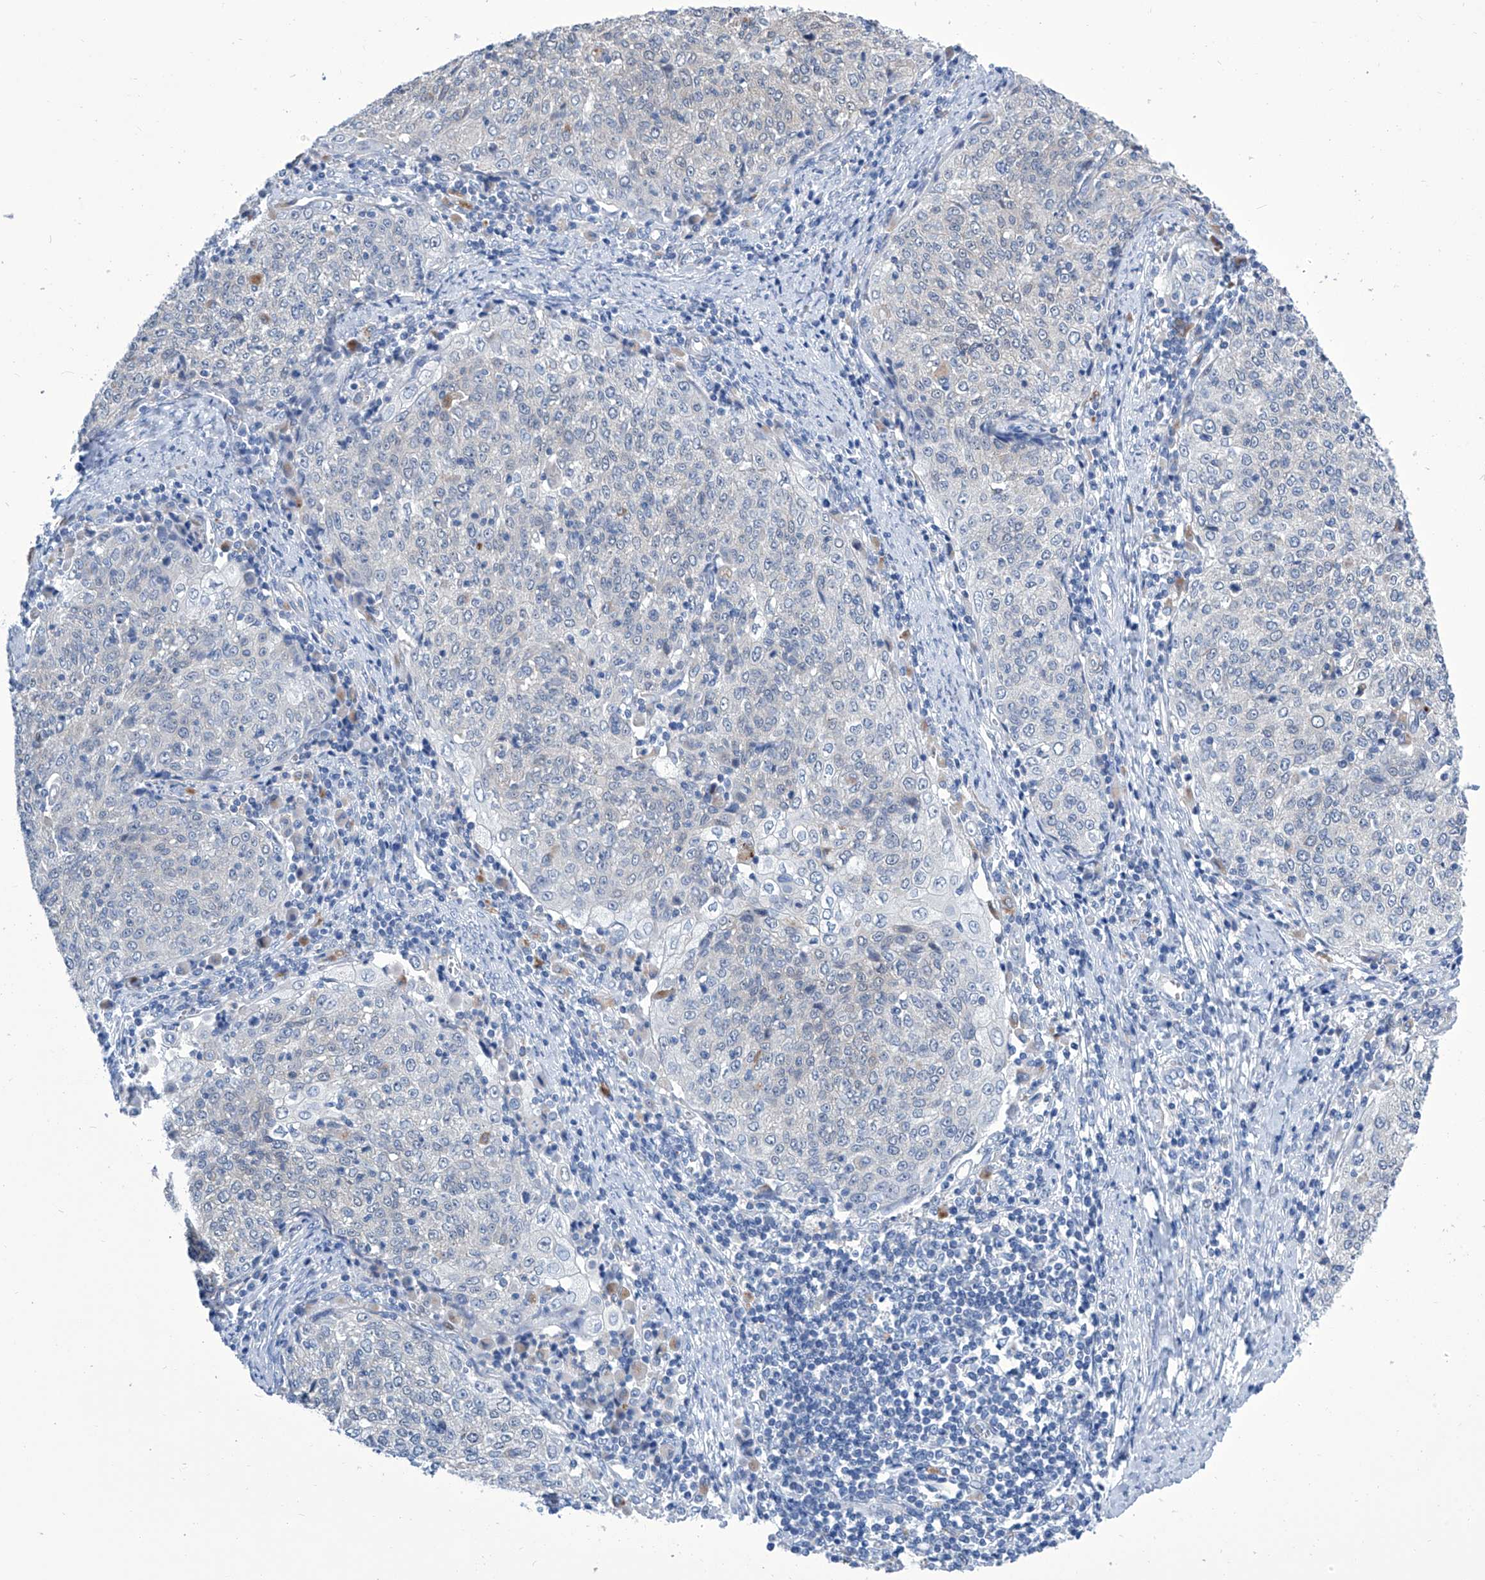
{"staining": {"intensity": "negative", "quantity": "none", "location": "none"}, "tissue": "cervical cancer", "cell_type": "Tumor cells", "image_type": "cancer", "snomed": [{"axis": "morphology", "description": "Squamous cell carcinoma, NOS"}, {"axis": "topography", "description": "Cervix"}], "caption": "Tumor cells are negative for protein expression in human cervical cancer (squamous cell carcinoma).", "gene": "IMPA2", "patient": {"sex": "female", "age": 48}}